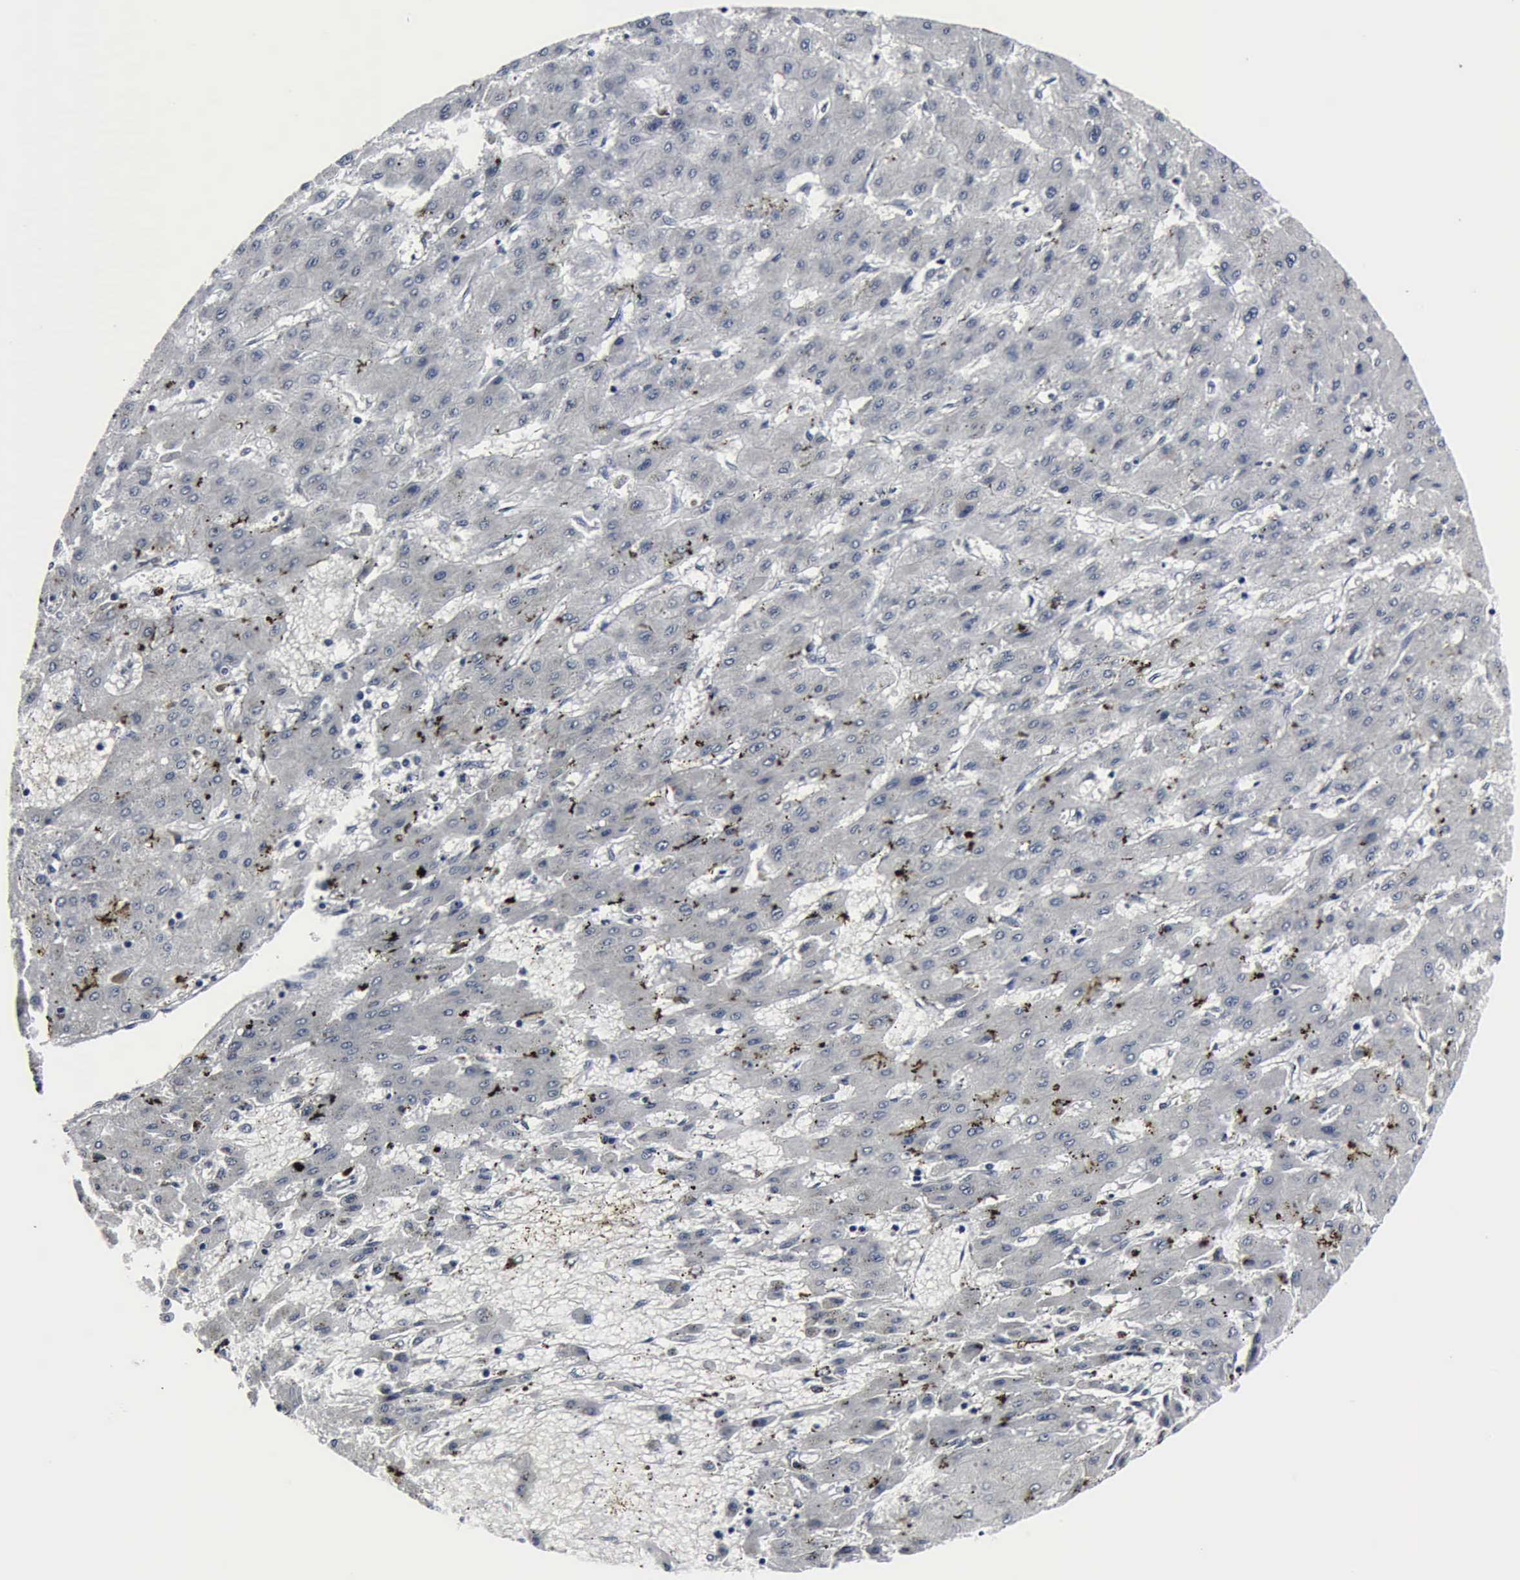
{"staining": {"intensity": "negative", "quantity": "none", "location": "none"}, "tissue": "liver cancer", "cell_type": "Tumor cells", "image_type": "cancer", "snomed": [{"axis": "morphology", "description": "Carcinoma, Hepatocellular, NOS"}, {"axis": "topography", "description": "Liver"}], "caption": "A histopathology image of liver hepatocellular carcinoma stained for a protein exhibits no brown staining in tumor cells. Brightfield microscopy of IHC stained with DAB (3,3'-diaminobenzidine) (brown) and hematoxylin (blue), captured at high magnification.", "gene": "SNAP25", "patient": {"sex": "female", "age": 52}}